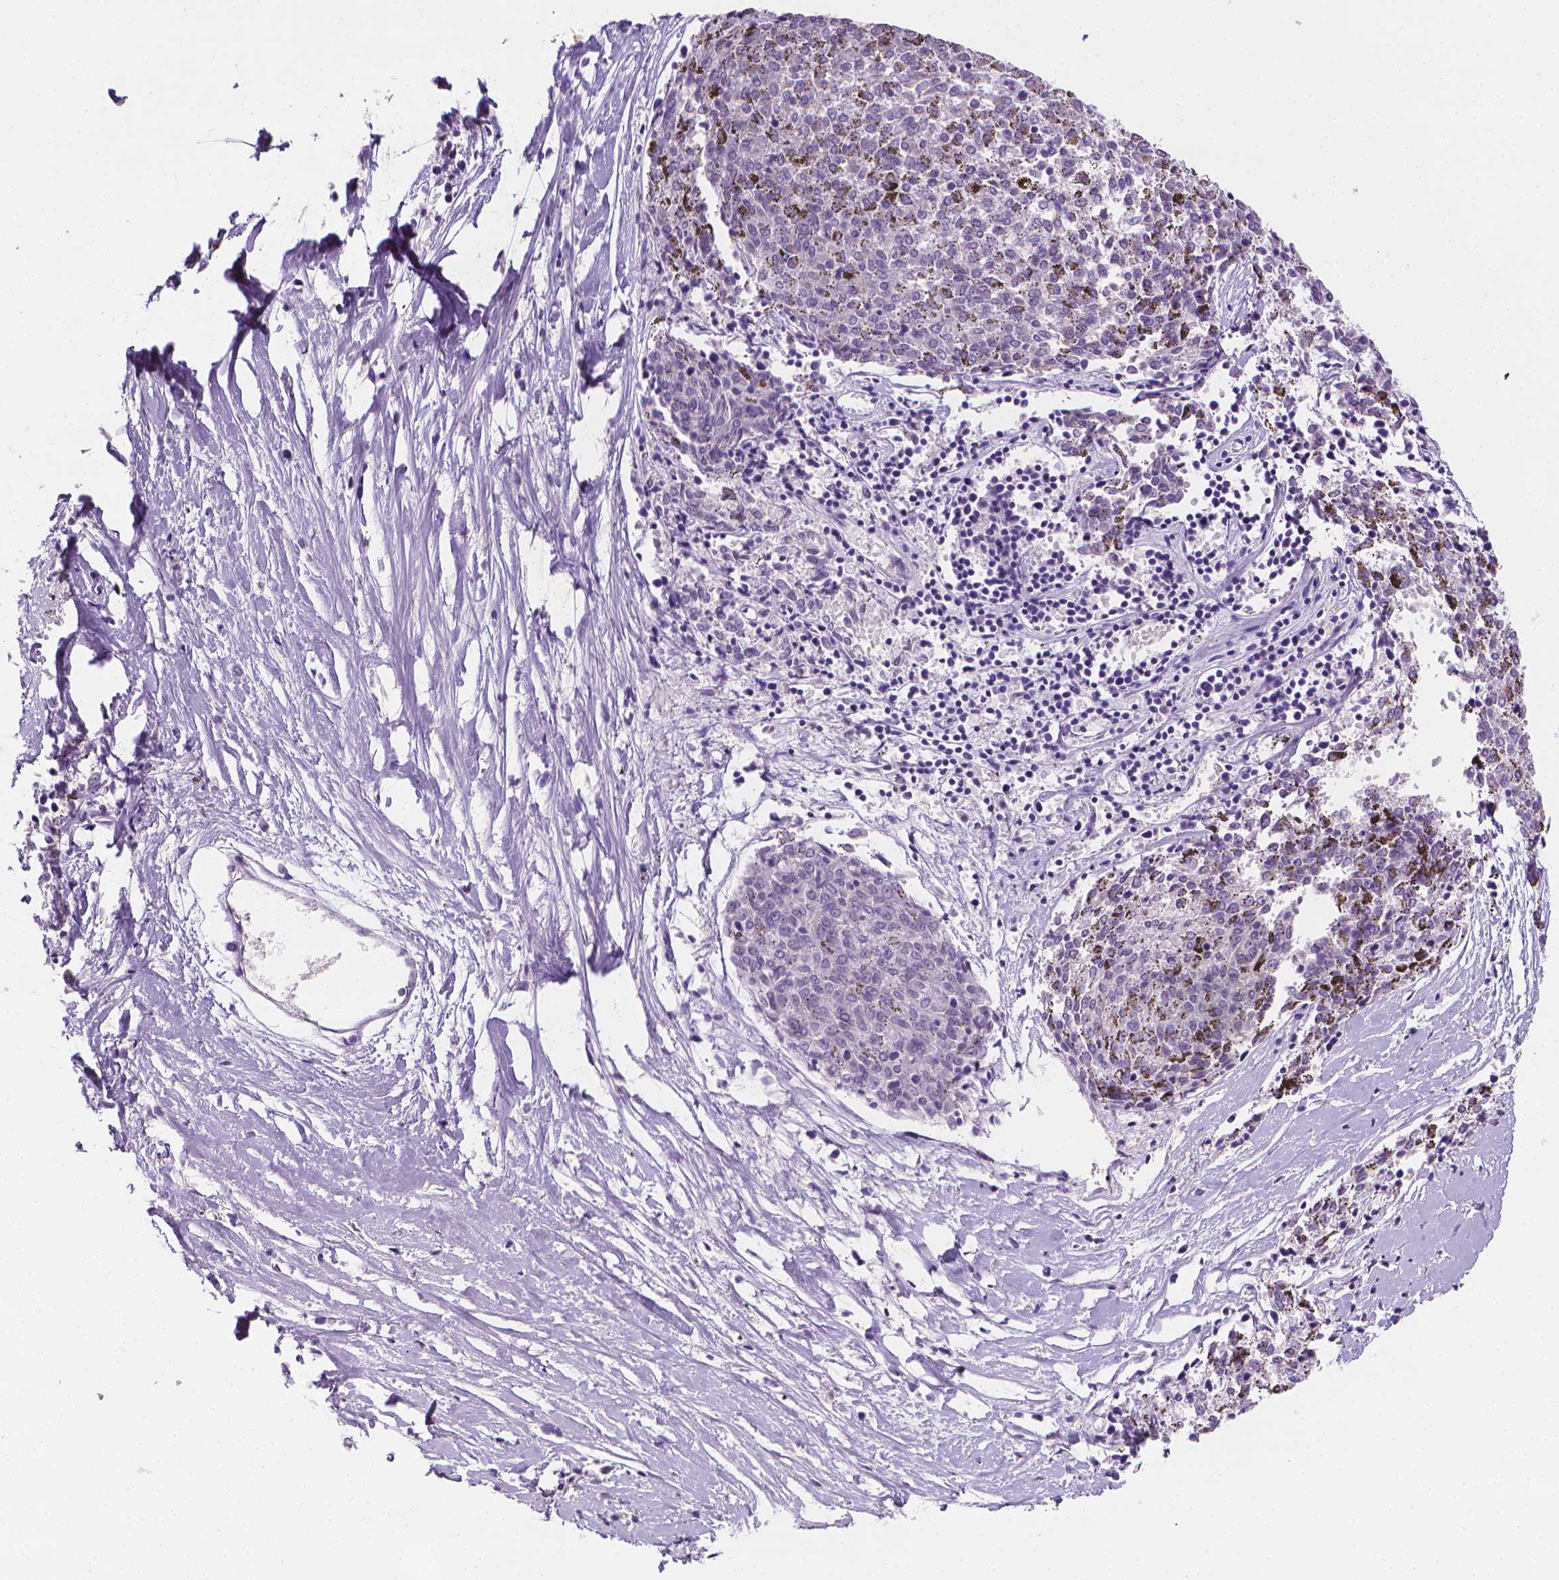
{"staining": {"intensity": "negative", "quantity": "none", "location": "none"}, "tissue": "melanoma", "cell_type": "Tumor cells", "image_type": "cancer", "snomed": [{"axis": "morphology", "description": "Malignant melanoma, NOS"}, {"axis": "topography", "description": "Skin"}], "caption": "The immunohistochemistry (IHC) photomicrograph has no significant staining in tumor cells of malignant melanoma tissue.", "gene": "FASN", "patient": {"sex": "female", "age": 72}}